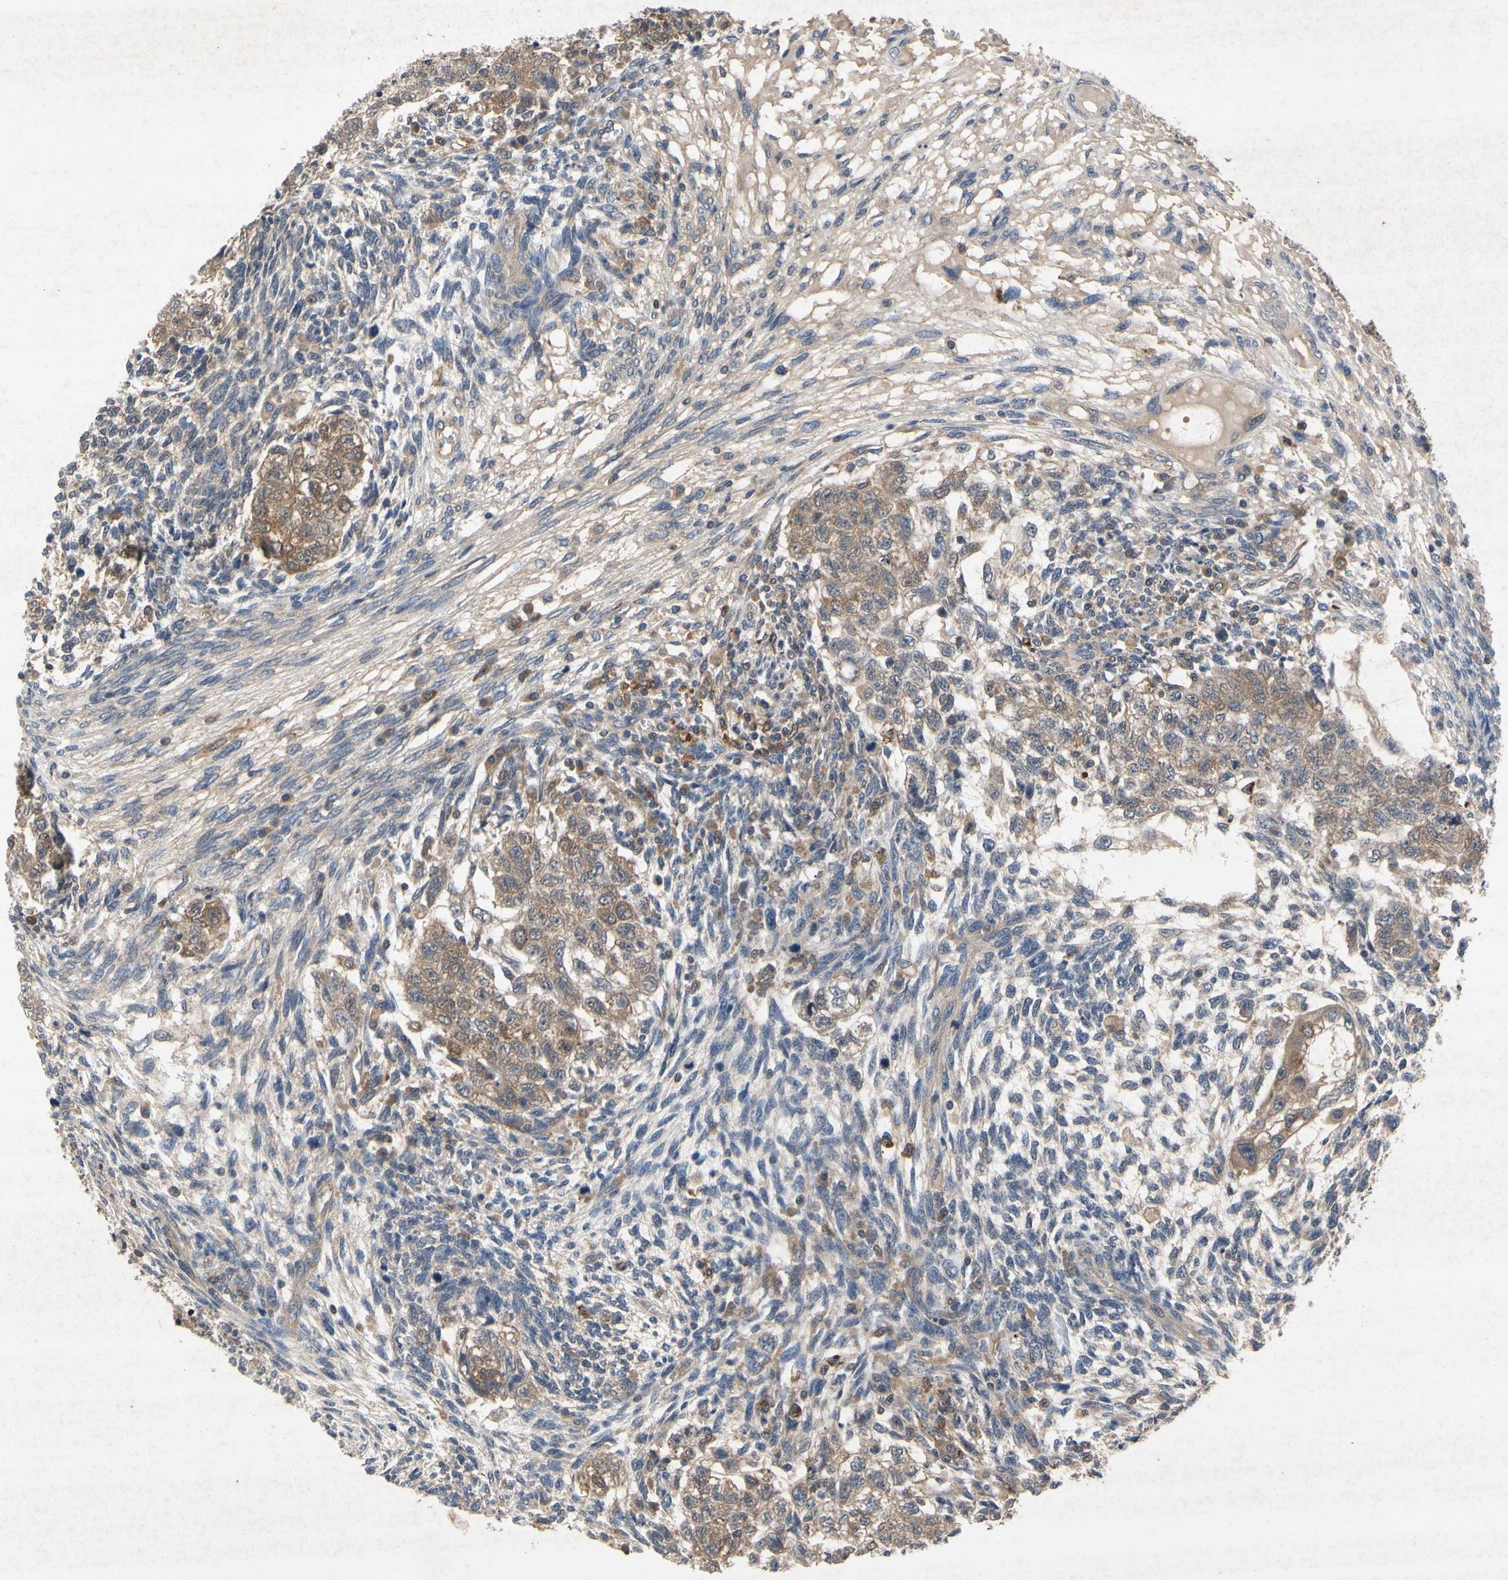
{"staining": {"intensity": "moderate", "quantity": ">75%", "location": "cytoplasmic/membranous"}, "tissue": "testis cancer", "cell_type": "Tumor cells", "image_type": "cancer", "snomed": [{"axis": "morphology", "description": "Normal tissue, NOS"}, {"axis": "morphology", "description": "Carcinoma, Embryonal, NOS"}, {"axis": "topography", "description": "Testis"}], "caption": "IHC histopathology image of human testis embryonal carcinoma stained for a protein (brown), which shows medium levels of moderate cytoplasmic/membranous staining in about >75% of tumor cells.", "gene": "RPS6KA1", "patient": {"sex": "male", "age": 36}}